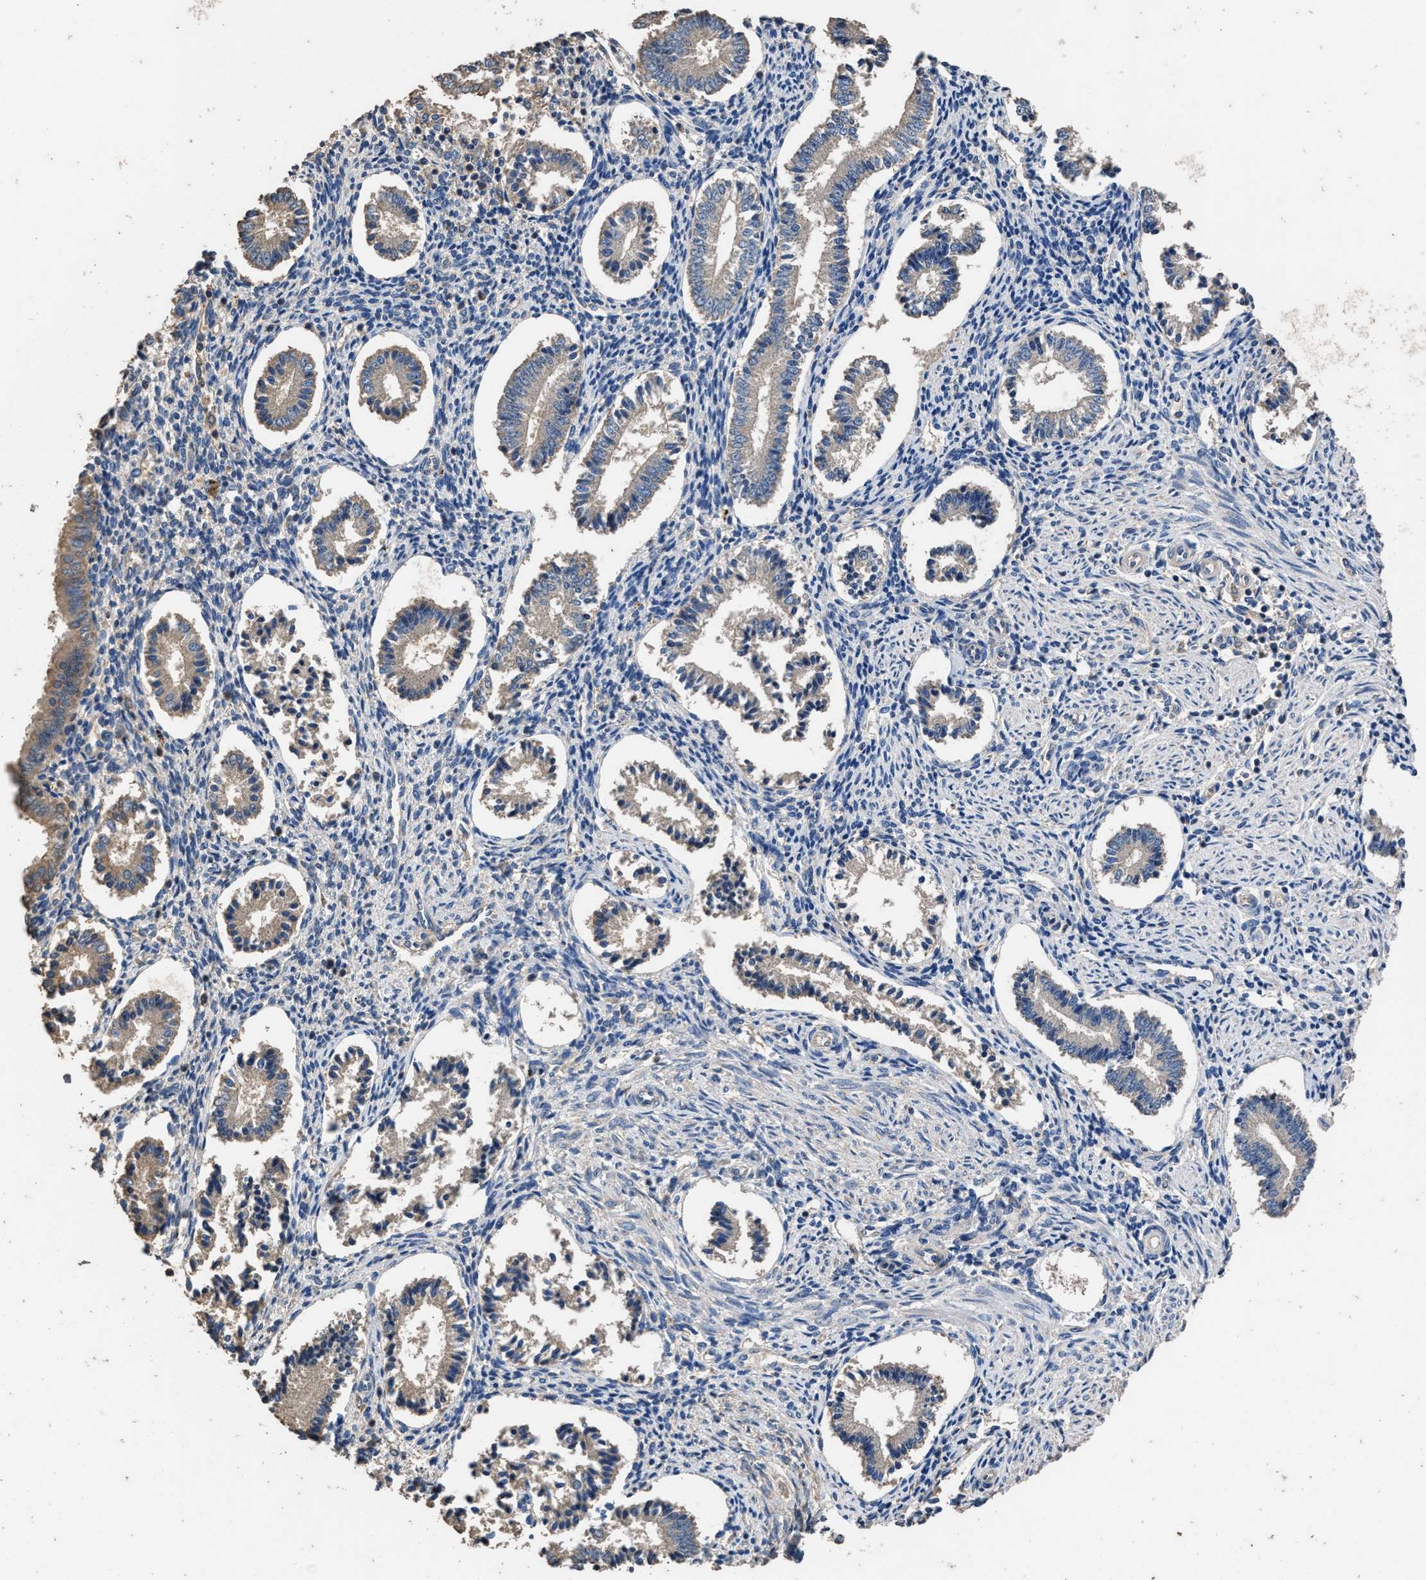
{"staining": {"intensity": "moderate", "quantity": "<25%", "location": "cytoplasmic/membranous"}, "tissue": "endometrium", "cell_type": "Cells in endometrial stroma", "image_type": "normal", "snomed": [{"axis": "morphology", "description": "Normal tissue, NOS"}, {"axis": "topography", "description": "Endometrium"}], "caption": "The photomicrograph demonstrates staining of unremarkable endometrium, revealing moderate cytoplasmic/membranous protein expression (brown color) within cells in endometrial stroma. (DAB IHC, brown staining for protein, blue staining for nuclei).", "gene": "ITSN1", "patient": {"sex": "female", "age": 42}}